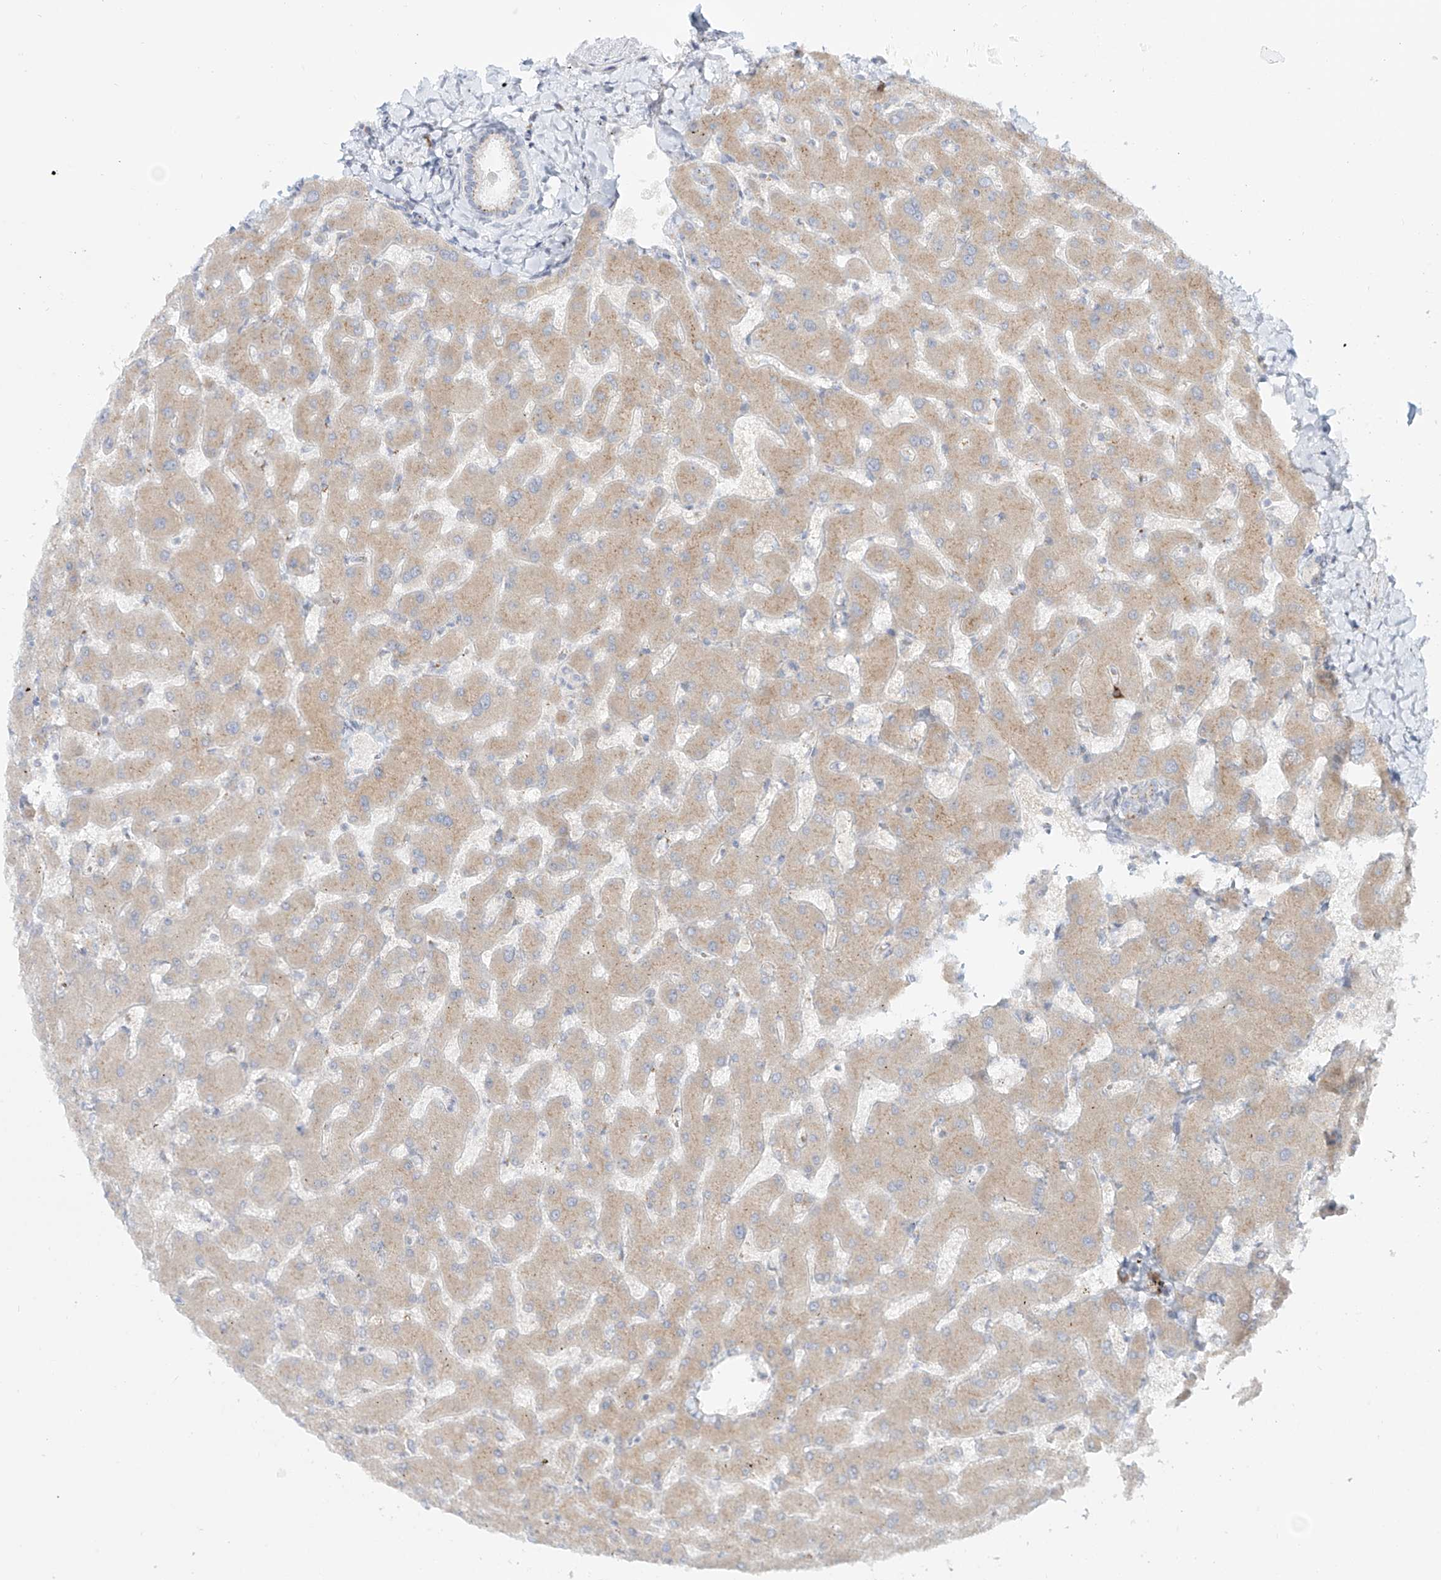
{"staining": {"intensity": "negative", "quantity": "none", "location": "none"}, "tissue": "liver", "cell_type": "Cholangiocytes", "image_type": "normal", "snomed": [{"axis": "morphology", "description": "Normal tissue, NOS"}, {"axis": "topography", "description": "Liver"}], "caption": "Immunohistochemical staining of normal human liver shows no significant expression in cholangiocytes.", "gene": "BSDC1", "patient": {"sex": "female", "age": 63}}